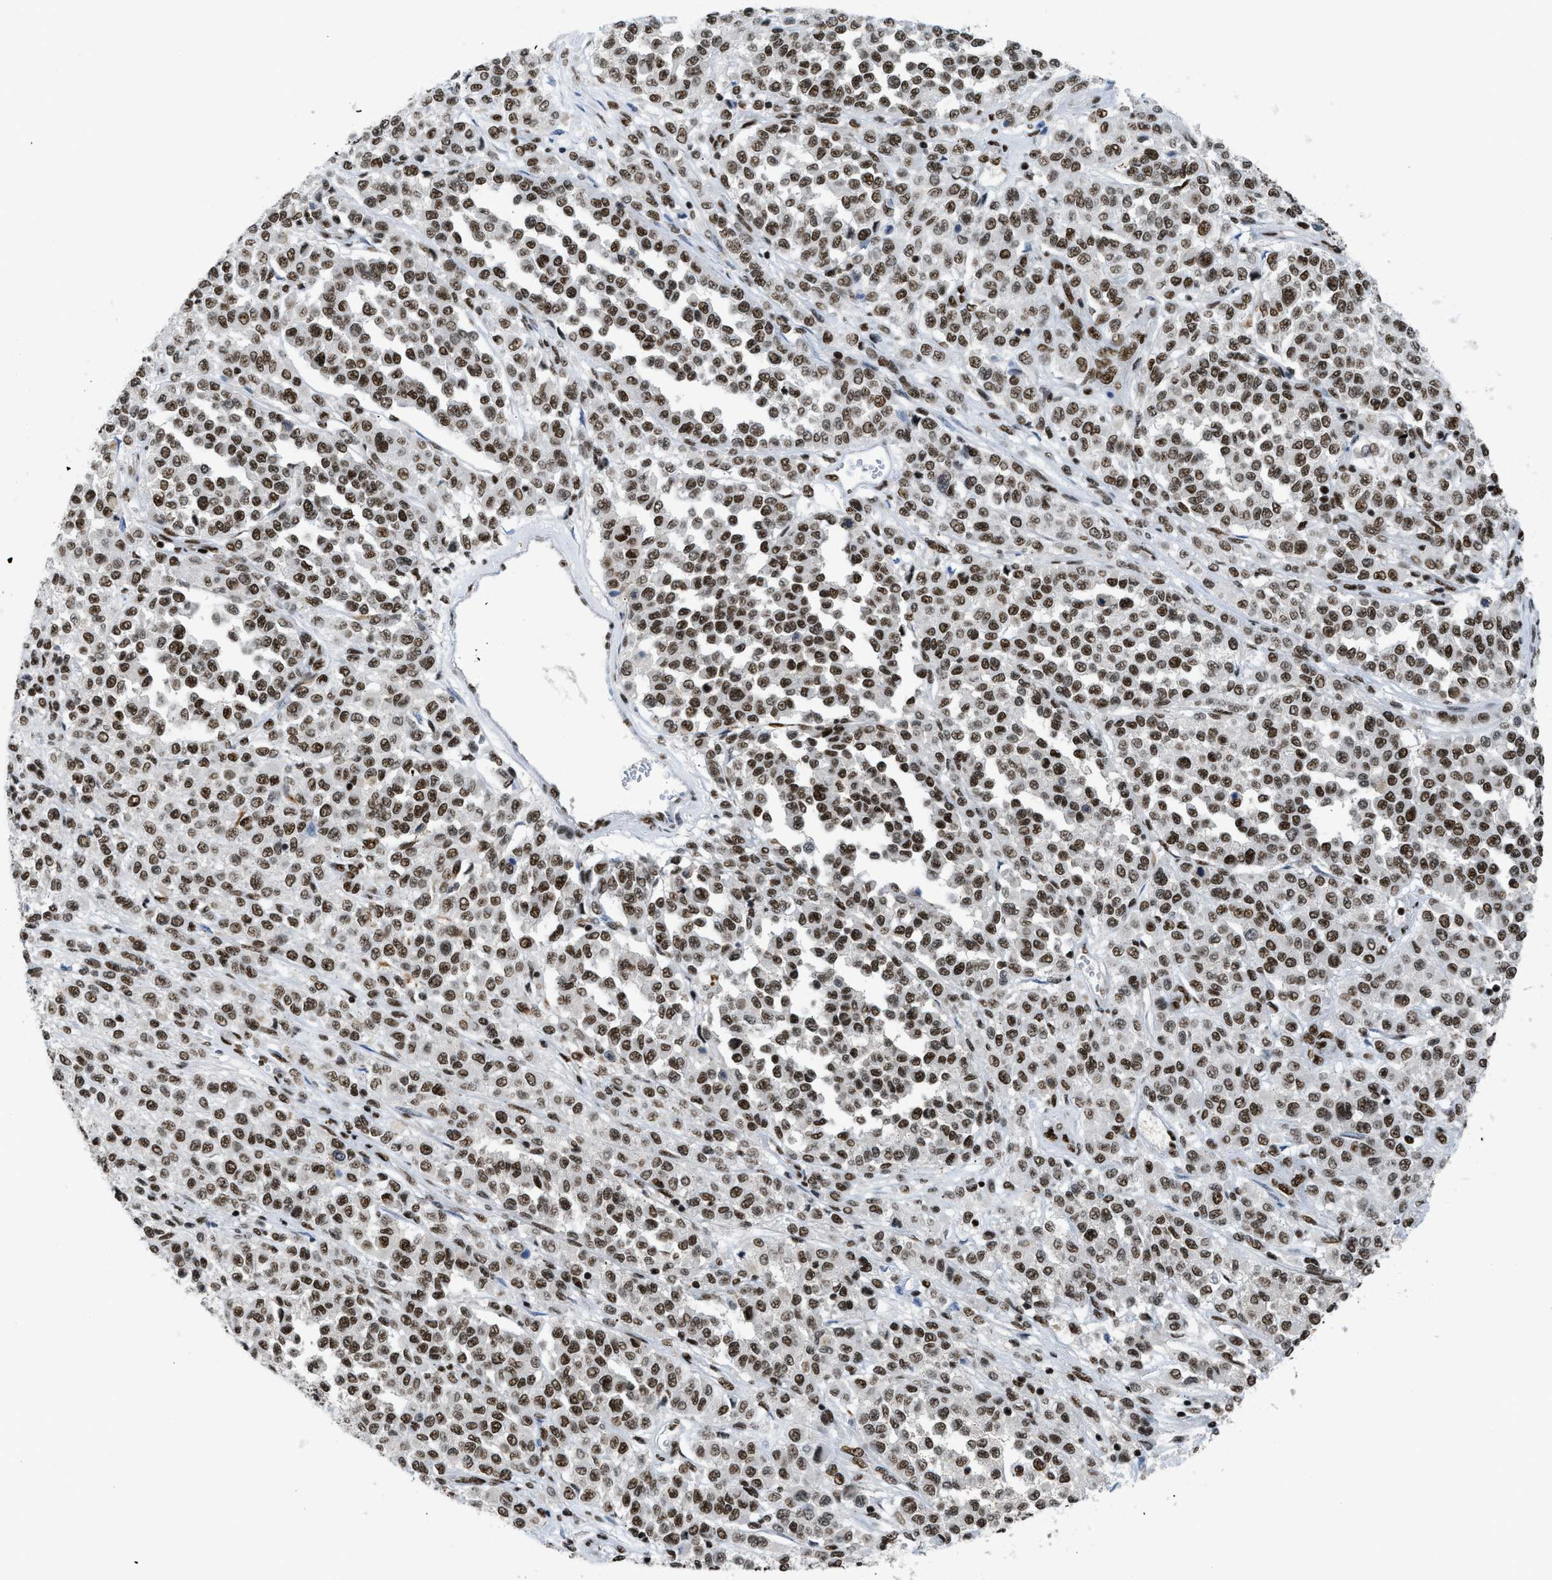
{"staining": {"intensity": "strong", "quantity": ">75%", "location": "nuclear"}, "tissue": "melanoma", "cell_type": "Tumor cells", "image_type": "cancer", "snomed": [{"axis": "morphology", "description": "Malignant melanoma, Metastatic site"}, {"axis": "topography", "description": "Pancreas"}], "caption": "Melanoma stained for a protein exhibits strong nuclear positivity in tumor cells.", "gene": "SCAF4", "patient": {"sex": "female", "age": 30}}